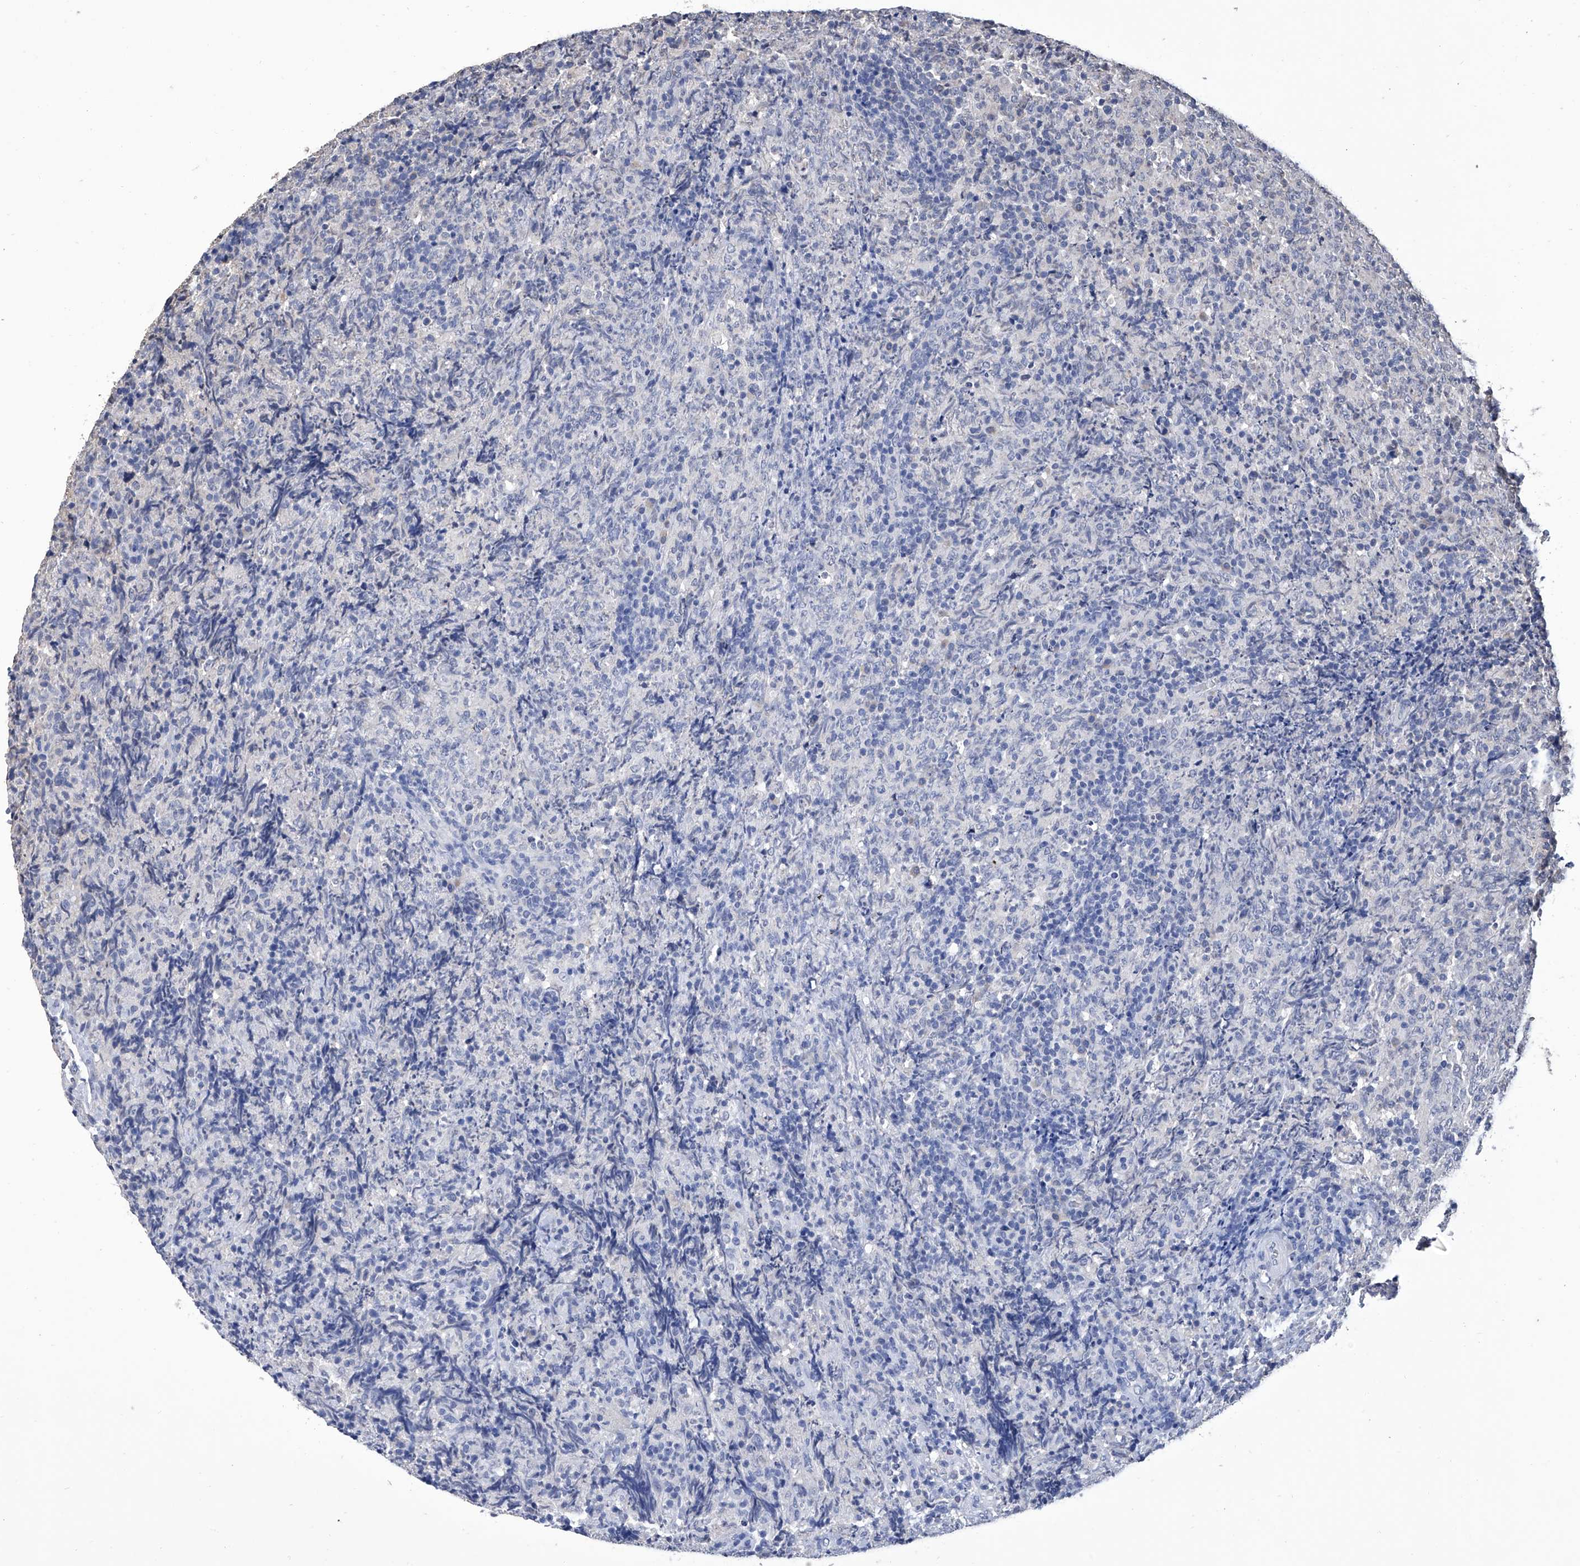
{"staining": {"intensity": "negative", "quantity": "none", "location": "none"}, "tissue": "lymphoma", "cell_type": "Tumor cells", "image_type": "cancer", "snomed": [{"axis": "morphology", "description": "Malignant lymphoma, non-Hodgkin's type, High grade"}, {"axis": "topography", "description": "Tonsil"}], "caption": "Immunohistochemistry histopathology image of human lymphoma stained for a protein (brown), which reveals no expression in tumor cells.", "gene": "GPT", "patient": {"sex": "female", "age": 36}}